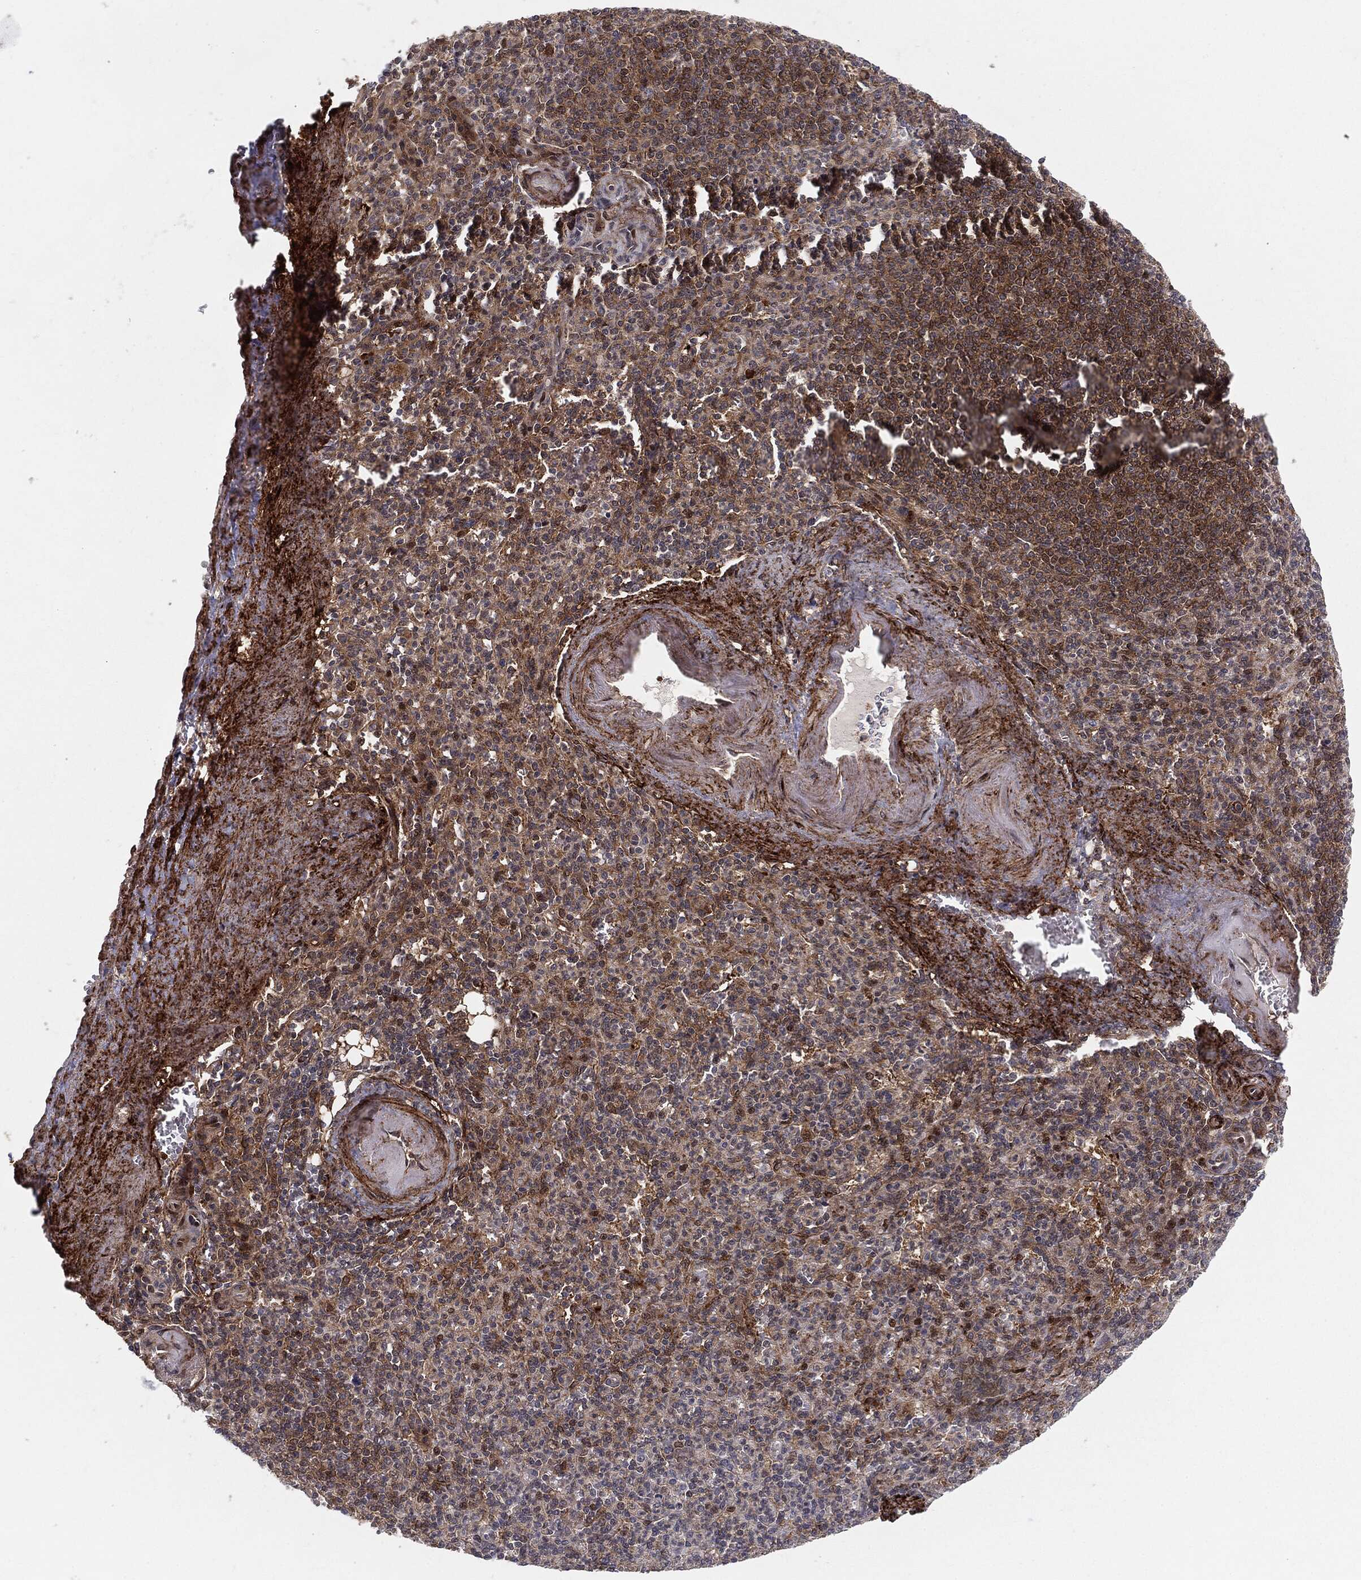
{"staining": {"intensity": "moderate", "quantity": "25%-75%", "location": "cytoplasmic/membranous"}, "tissue": "spleen", "cell_type": "Cells in red pulp", "image_type": "normal", "snomed": [{"axis": "morphology", "description": "Normal tissue, NOS"}, {"axis": "topography", "description": "Spleen"}], "caption": "Brown immunohistochemical staining in benign spleen shows moderate cytoplasmic/membranous staining in about 25%-75% of cells in red pulp. The staining was performed using DAB (3,3'-diaminobenzidine) to visualize the protein expression in brown, while the nuclei were stained in blue with hematoxylin (Magnification: 20x).", "gene": "PTEN", "patient": {"sex": "female", "age": 74}}